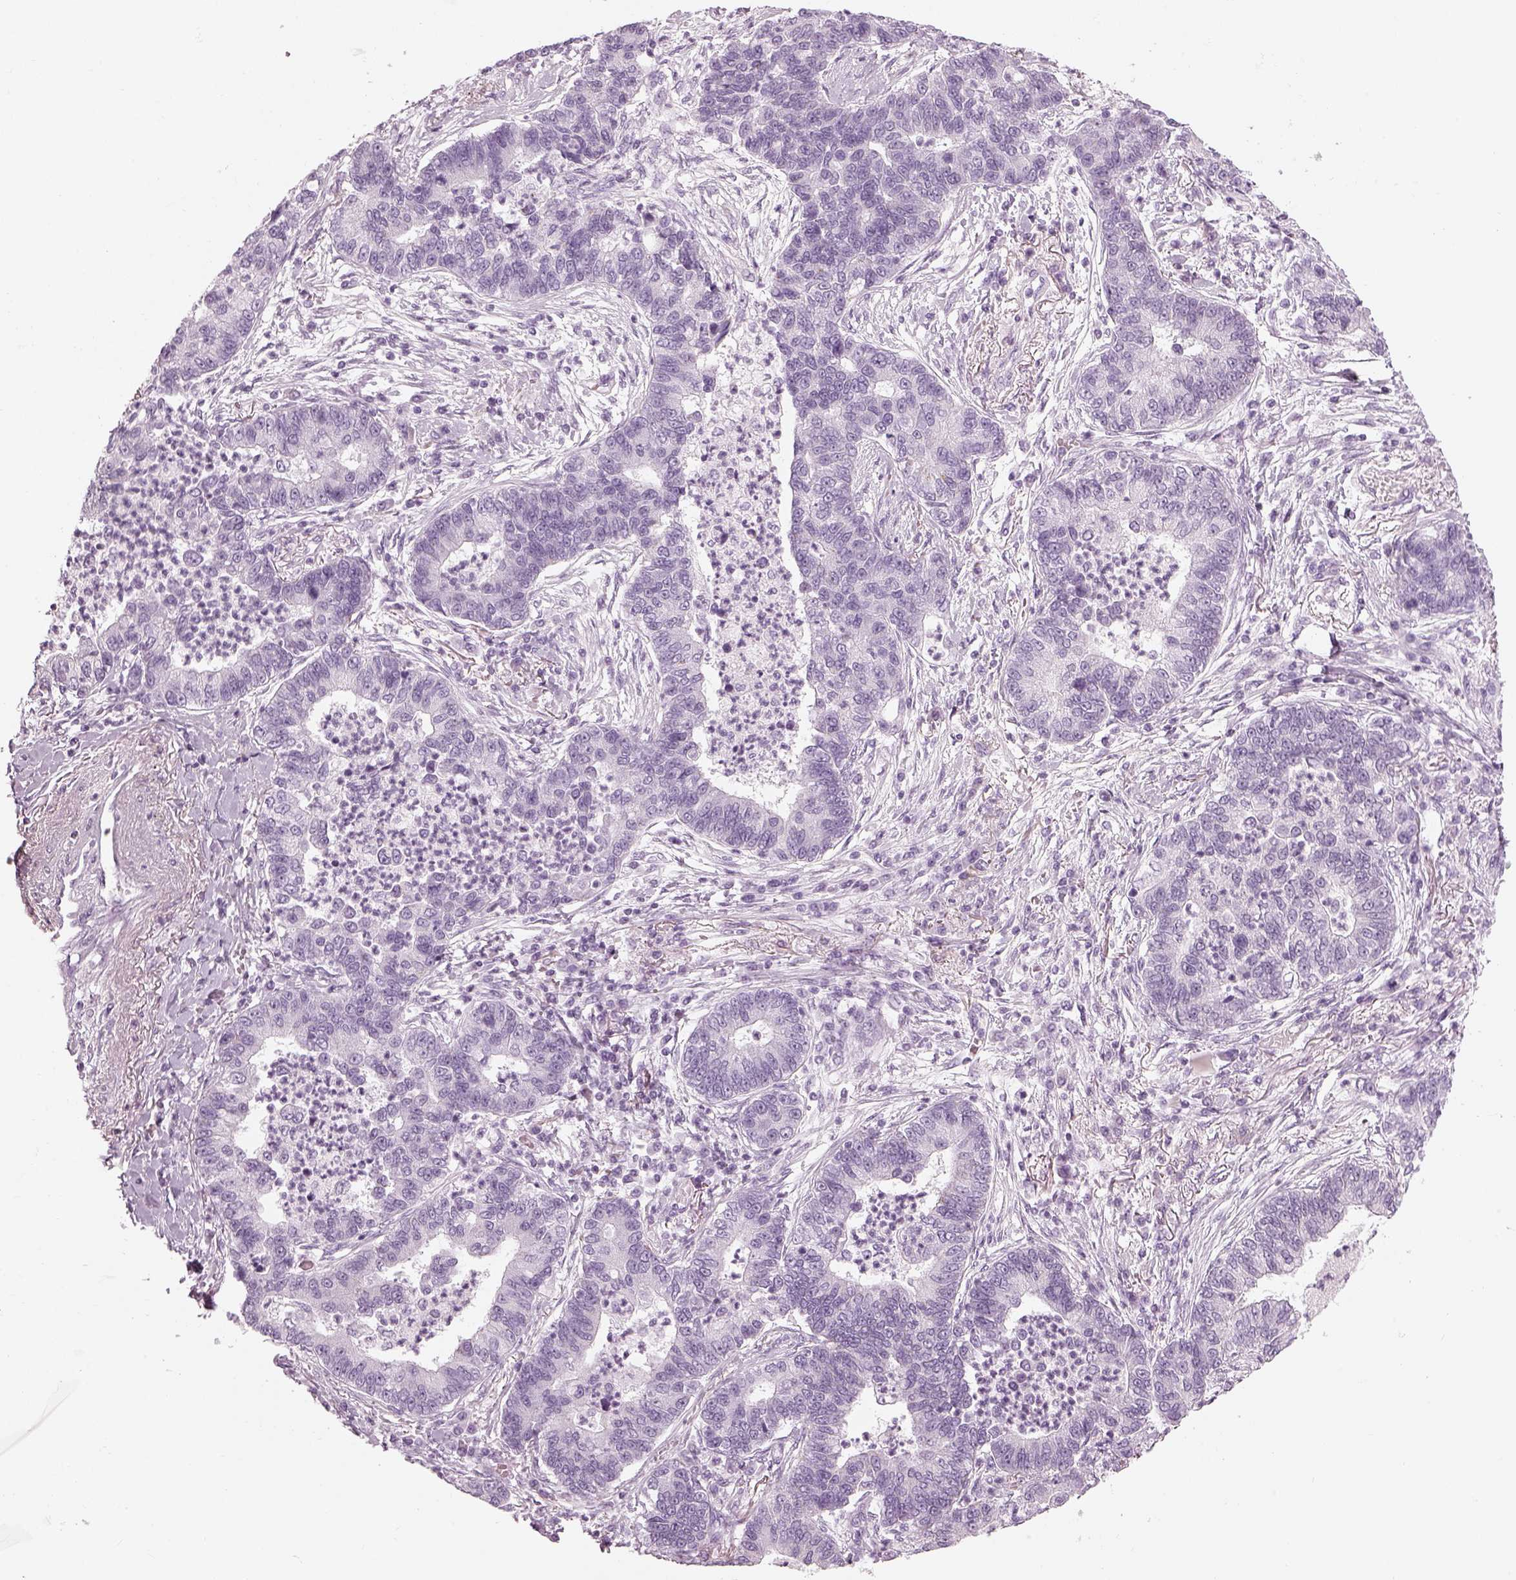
{"staining": {"intensity": "negative", "quantity": "none", "location": "none"}, "tissue": "lung cancer", "cell_type": "Tumor cells", "image_type": "cancer", "snomed": [{"axis": "morphology", "description": "Adenocarcinoma, NOS"}, {"axis": "topography", "description": "Lung"}], "caption": "Immunohistochemistry histopathology image of neoplastic tissue: human lung cancer stained with DAB reveals no significant protein staining in tumor cells.", "gene": "SAG", "patient": {"sex": "female", "age": 57}}